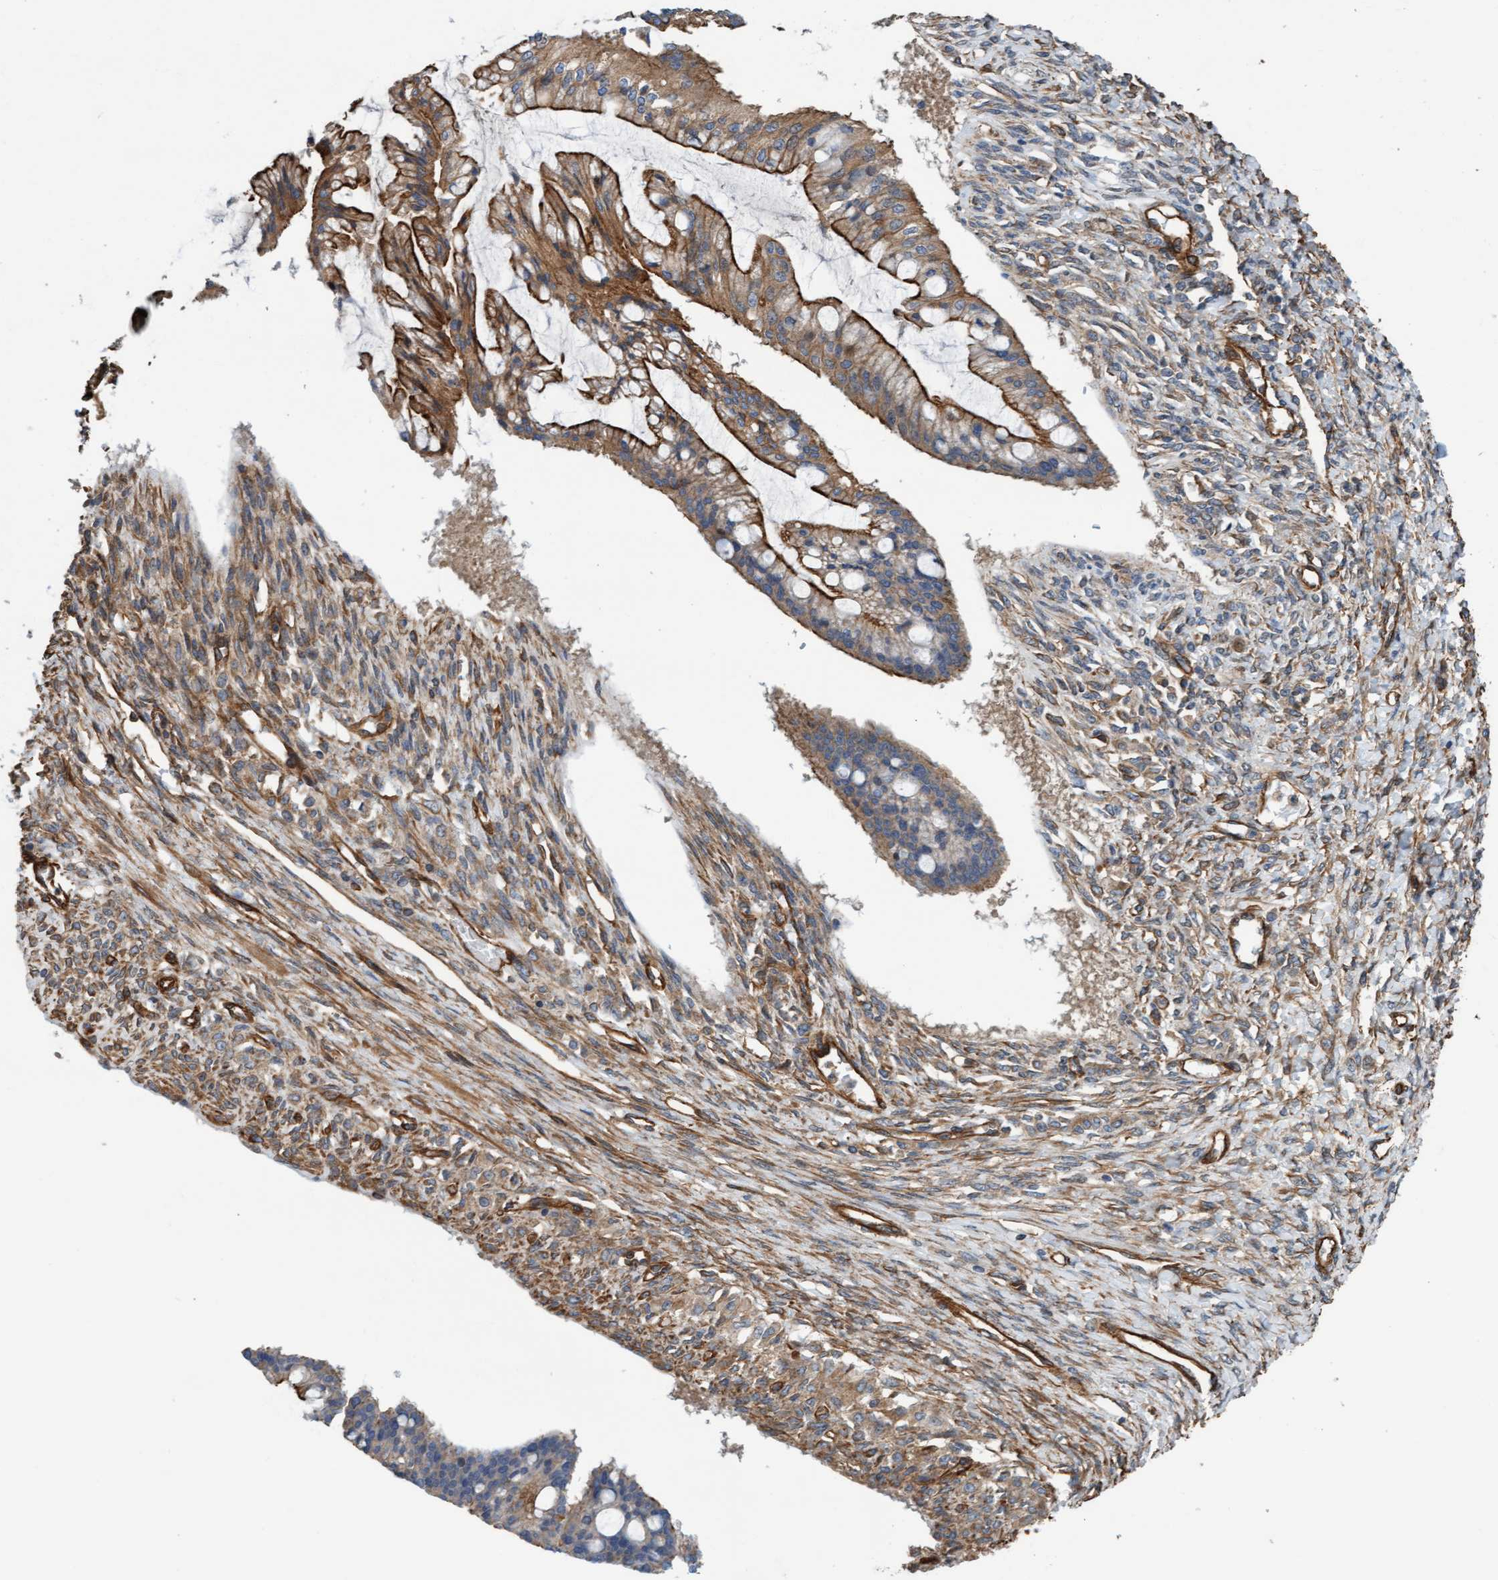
{"staining": {"intensity": "strong", "quantity": ">75%", "location": "cytoplasmic/membranous"}, "tissue": "ovarian cancer", "cell_type": "Tumor cells", "image_type": "cancer", "snomed": [{"axis": "morphology", "description": "Cystadenocarcinoma, mucinous, NOS"}, {"axis": "topography", "description": "Ovary"}], "caption": "Immunohistochemistry (IHC) of human ovarian cancer (mucinous cystadenocarcinoma) exhibits high levels of strong cytoplasmic/membranous staining in about >75% of tumor cells. The staining was performed using DAB, with brown indicating positive protein expression. Nuclei are stained blue with hematoxylin.", "gene": "STXBP4", "patient": {"sex": "female", "age": 73}}